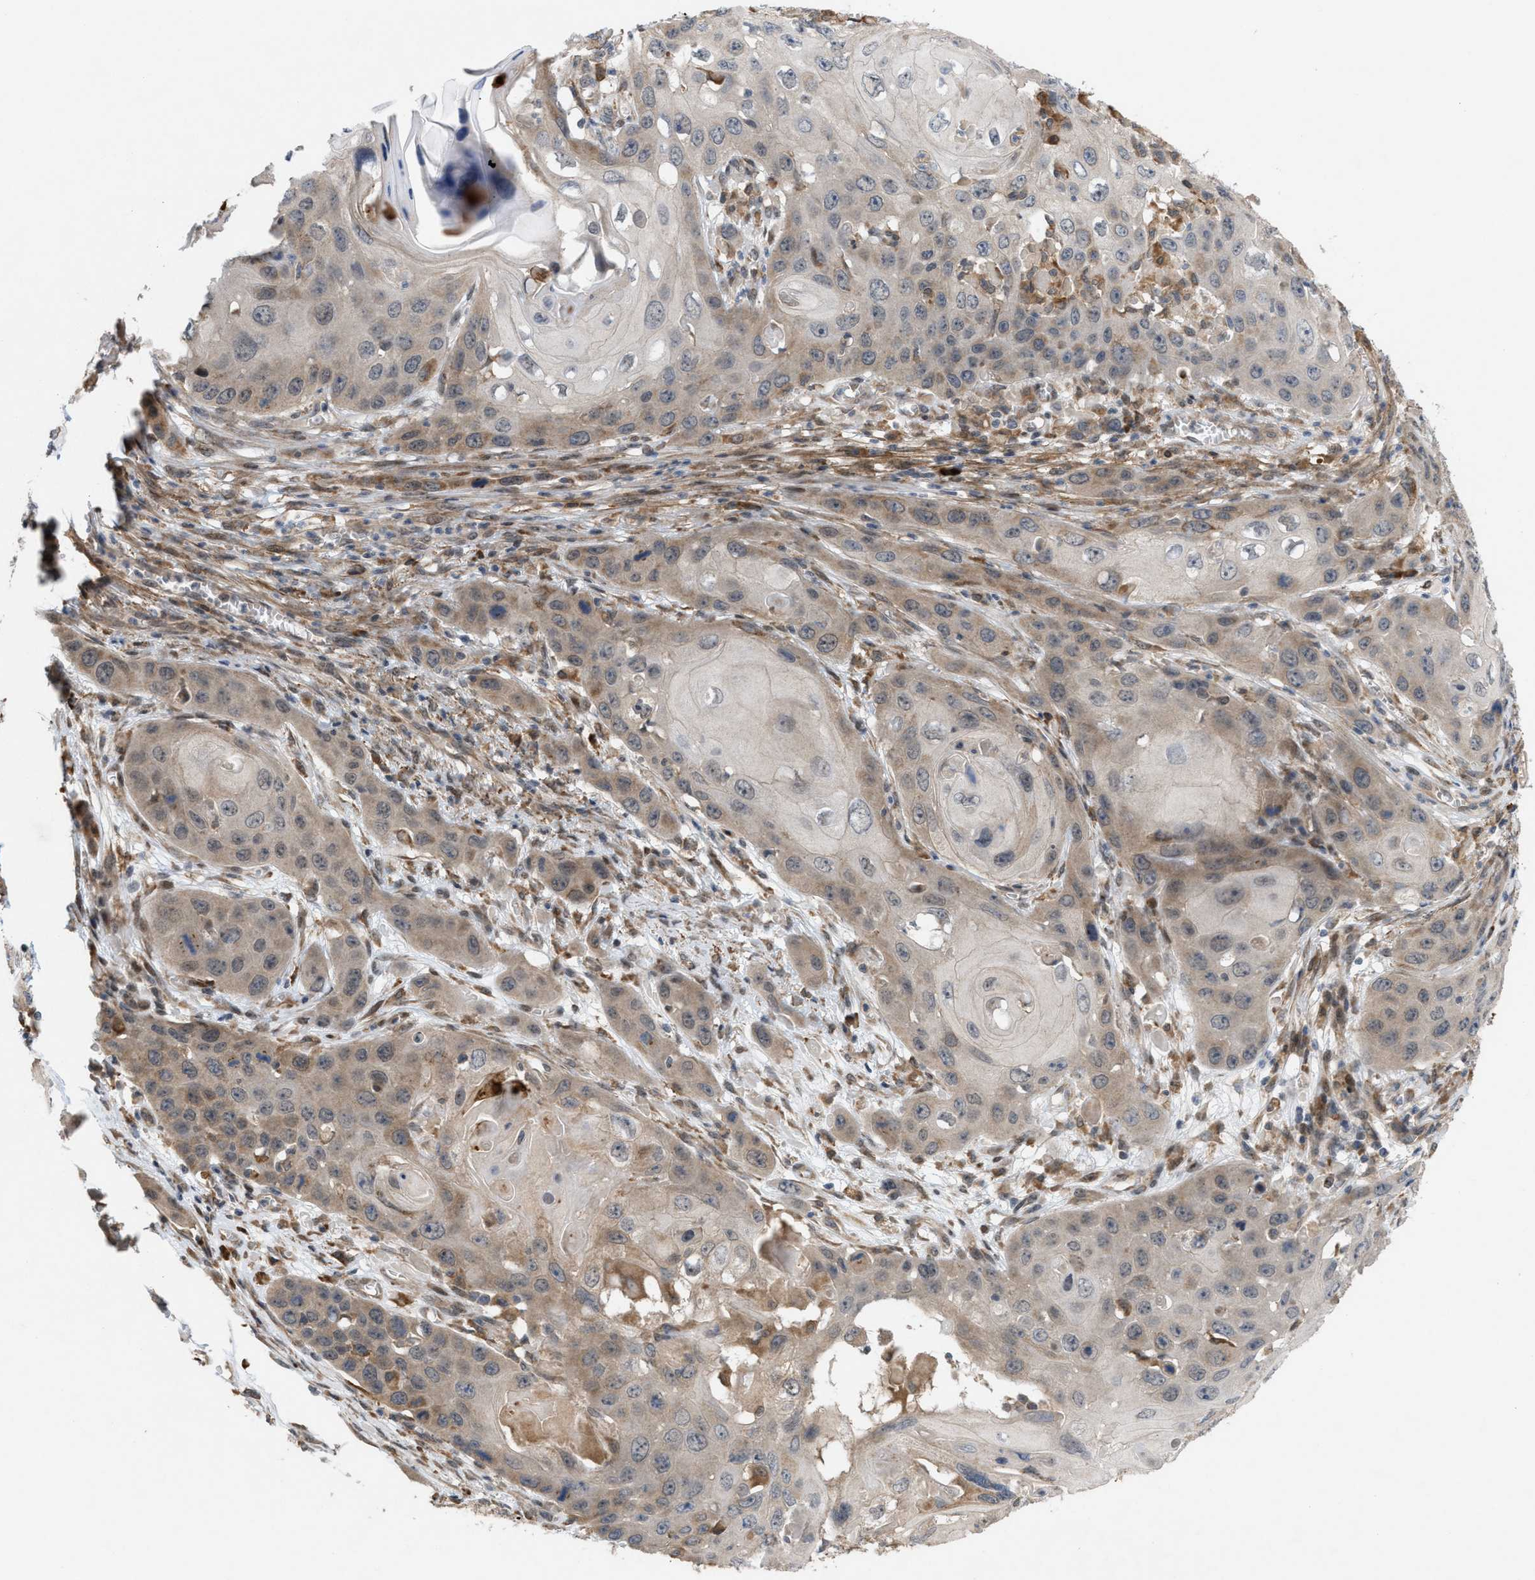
{"staining": {"intensity": "weak", "quantity": "25%-75%", "location": "cytoplasmic/membranous"}, "tissue": "skin cancer", "cell_type": "Tumor cells", "image_type": "cancer", "snomed": [{"axis": "morphology", "description": "Squamous cell carcinoma, NOS"}, {"axis": "topography", "description": "Skin"}], "caption": "Protein analysis of squamous cell carcinoma (skin) tissue demonstrates weak cytoplasmic/membranous expression in about 25%-75% of tumor cells.", "gene": "MFSD6", "patient": {"sex": "male", "age": 55}}